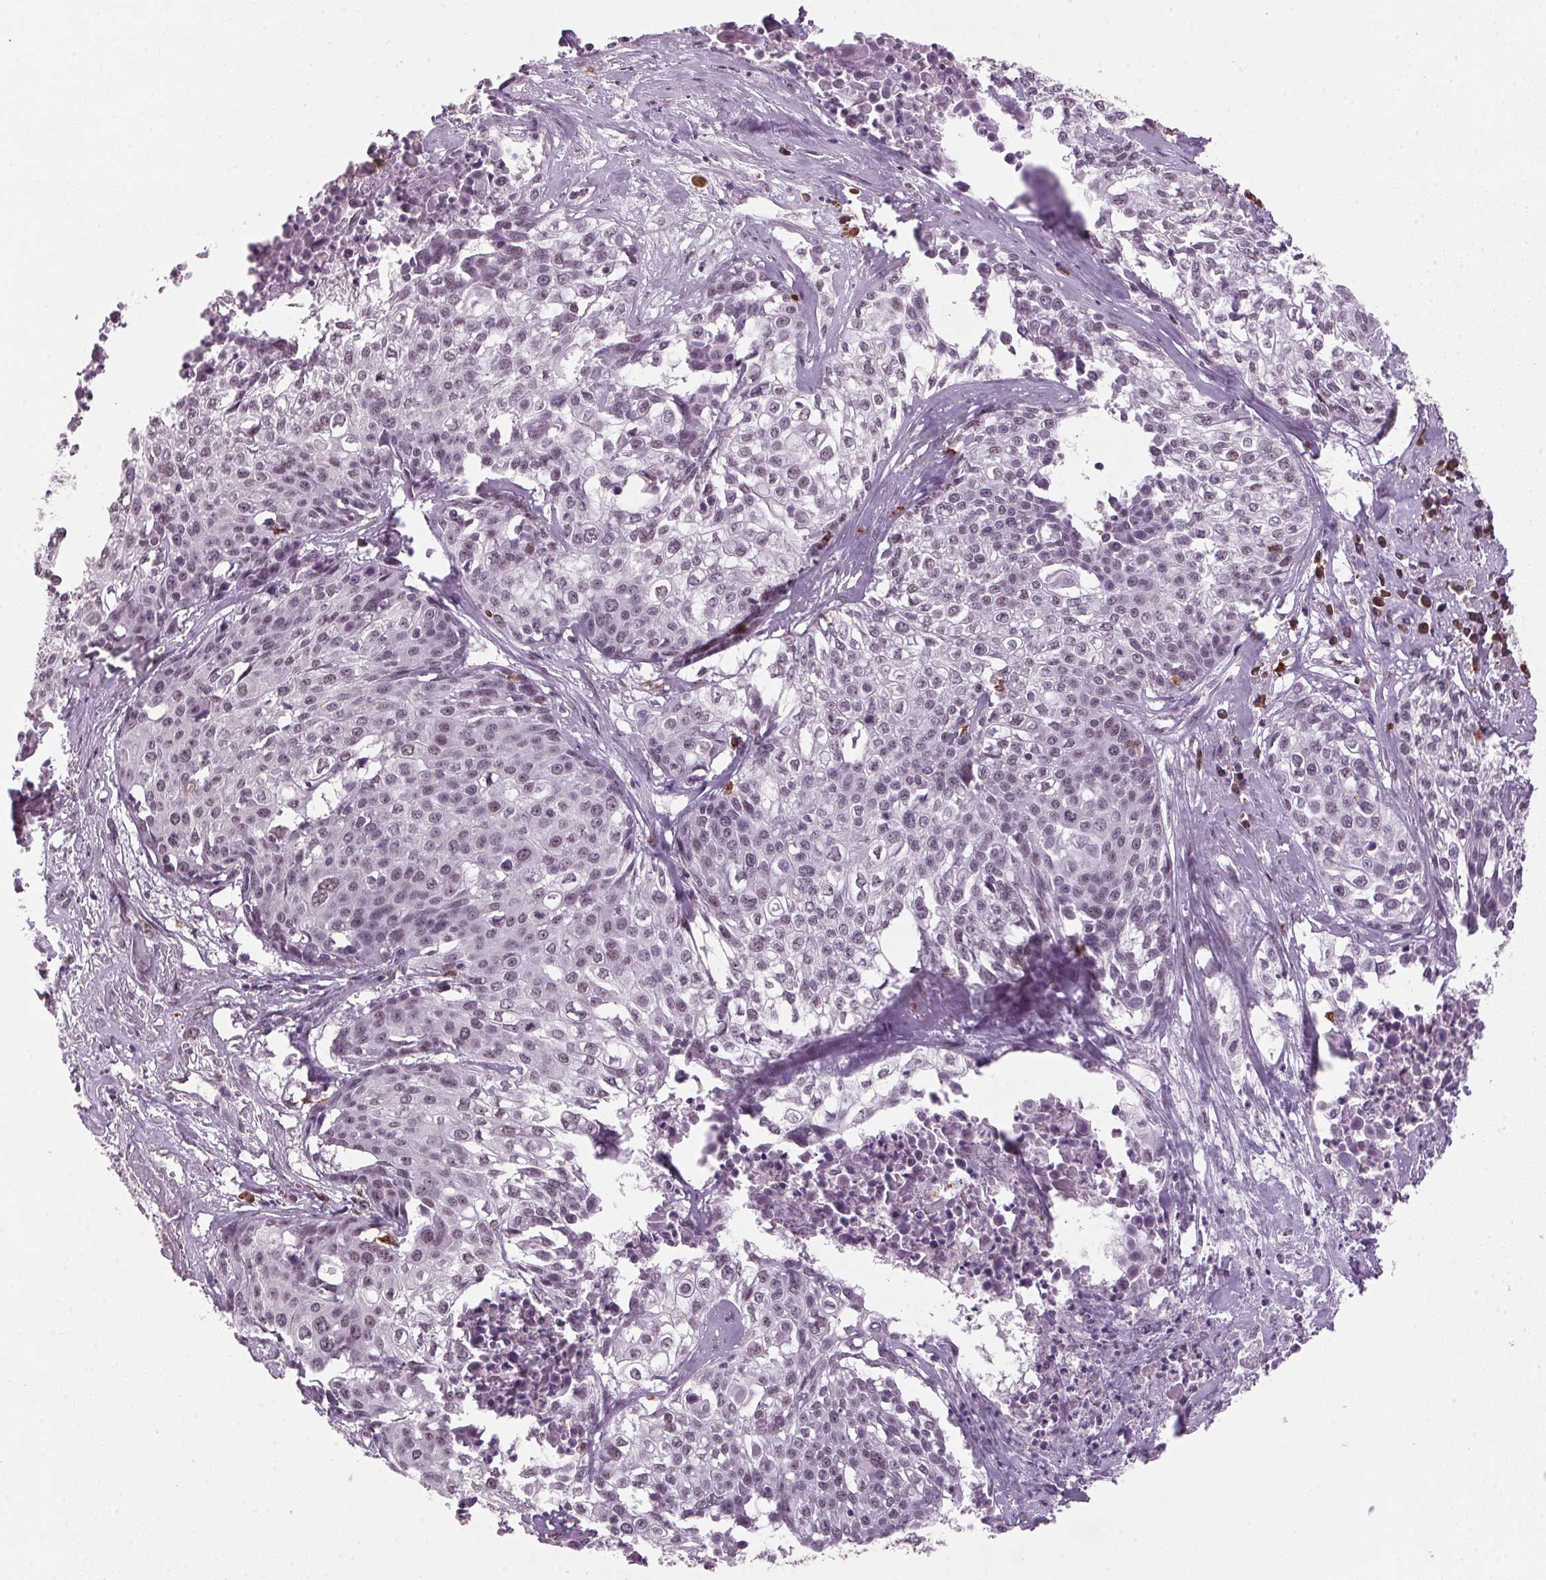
{"staining": {"intensity": "weak", "quantity": "<25%", "location": "nuclear"}, "tissue": "cervical cancer", "cell_type": "Tumor cells", "image_type": "cancer", "snomed": [{"axis": "morphology", "description": "Squamous cell carcinoma, NOS"}, {"axis": "topography", "description": "Cervix"}], "caption": "Protein analysis of cervical squamous cell carcinoma reveals no significant staining in tumor cells. The staining is performed using DAB brown chromogen with nuclei counter-stained in using hematoxylin.", "gene": "ZBTB4", "patient": {"sex": "female", "age": 39}}